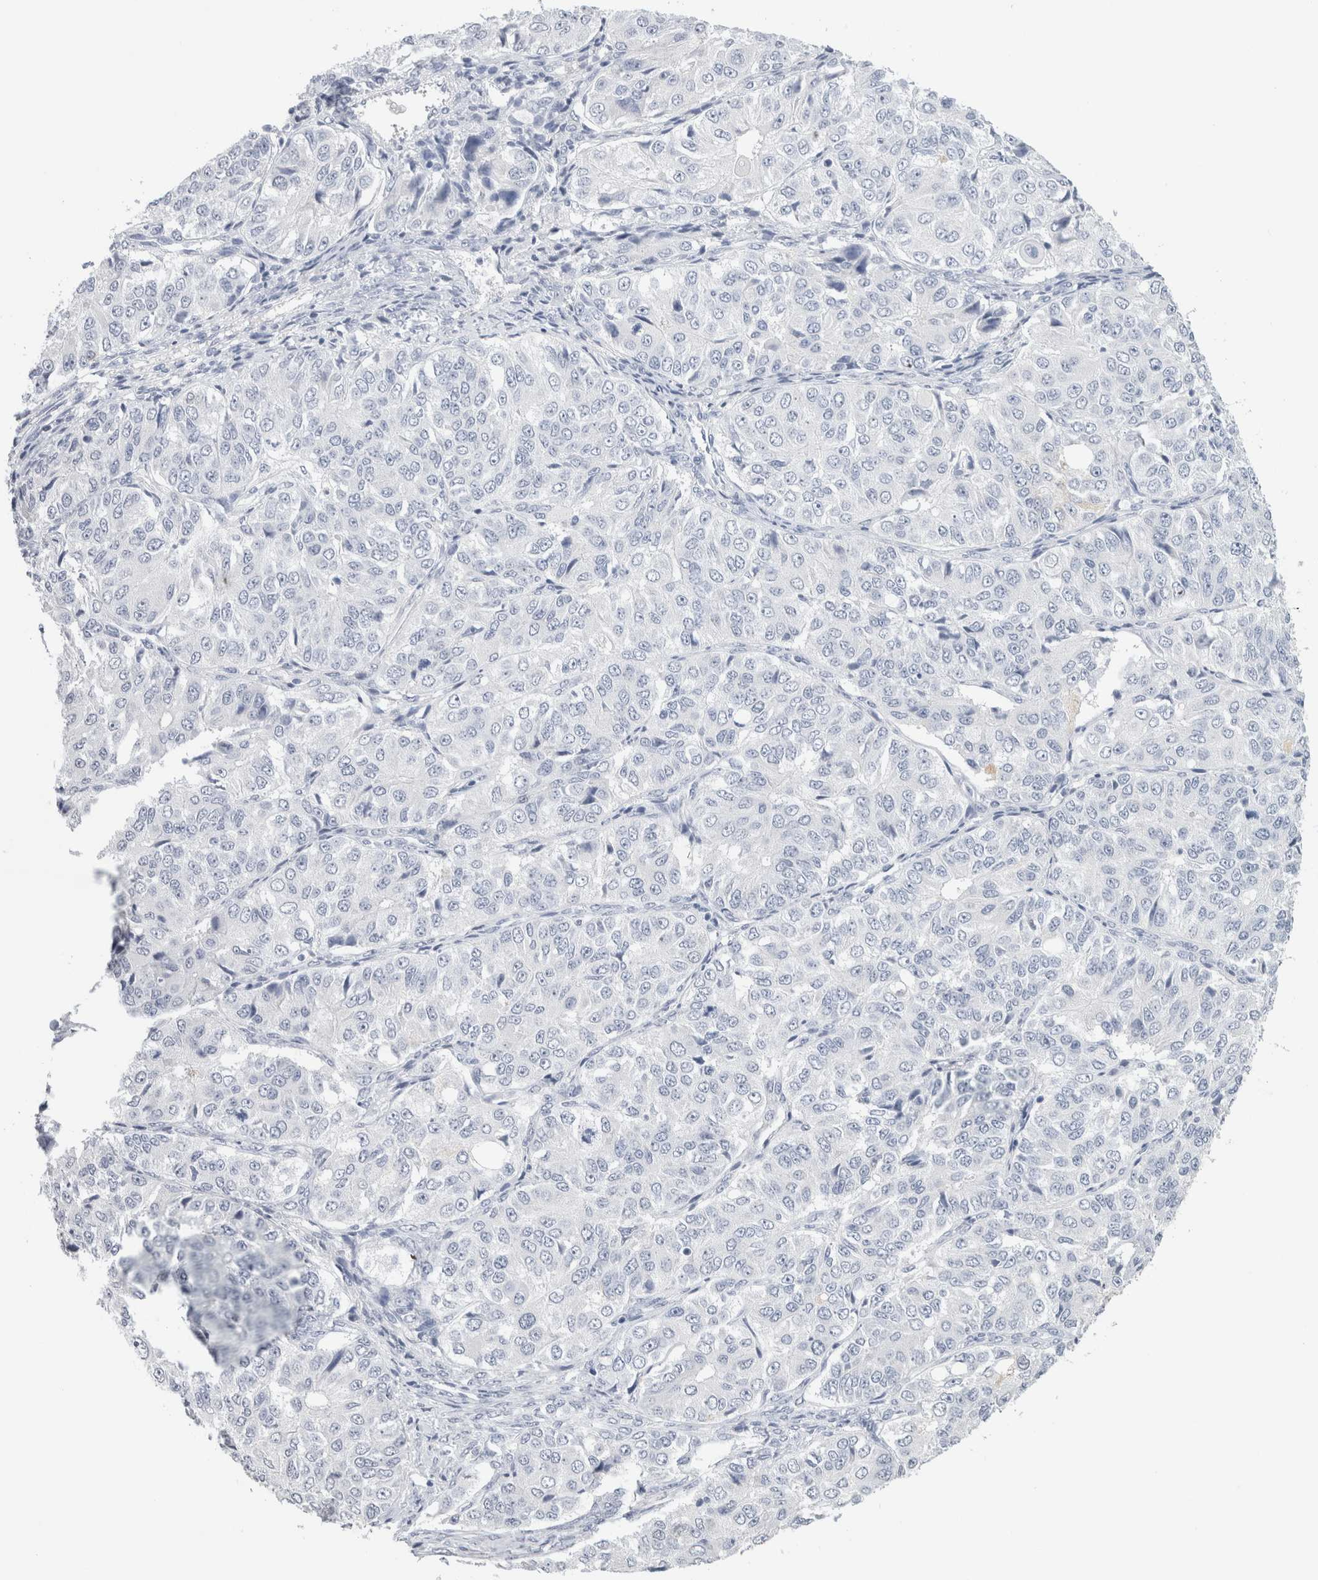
{"staining": {"intensity": "negative", "quantity": "none", "location": "none"}, "tissue": "ovarian cancer", "cell_type": "Tumor cells", "image_type": "cancer", "snomed": [{"axis": "morphology", "description": "Carcinoma, endometroid"}, {"axis": "topography", "description": "Ovary"}], "caption": "IHC histopathology image of neoplastic tissue: ovarian cancer (endometroid carcinoma) stained with DAB (3,3'-diaminobenzidine) exhibits no significant protein staining in tumor cells. (Stains: DAB (3,3'-diaminobenzidine) immunohistochemistry (IHC) with hematoxylin counter stain, Microscopy: brightfield microscopy at high magnification).", "gene": "LAMP3", "patient": {"sex": "female", "age": 51}}